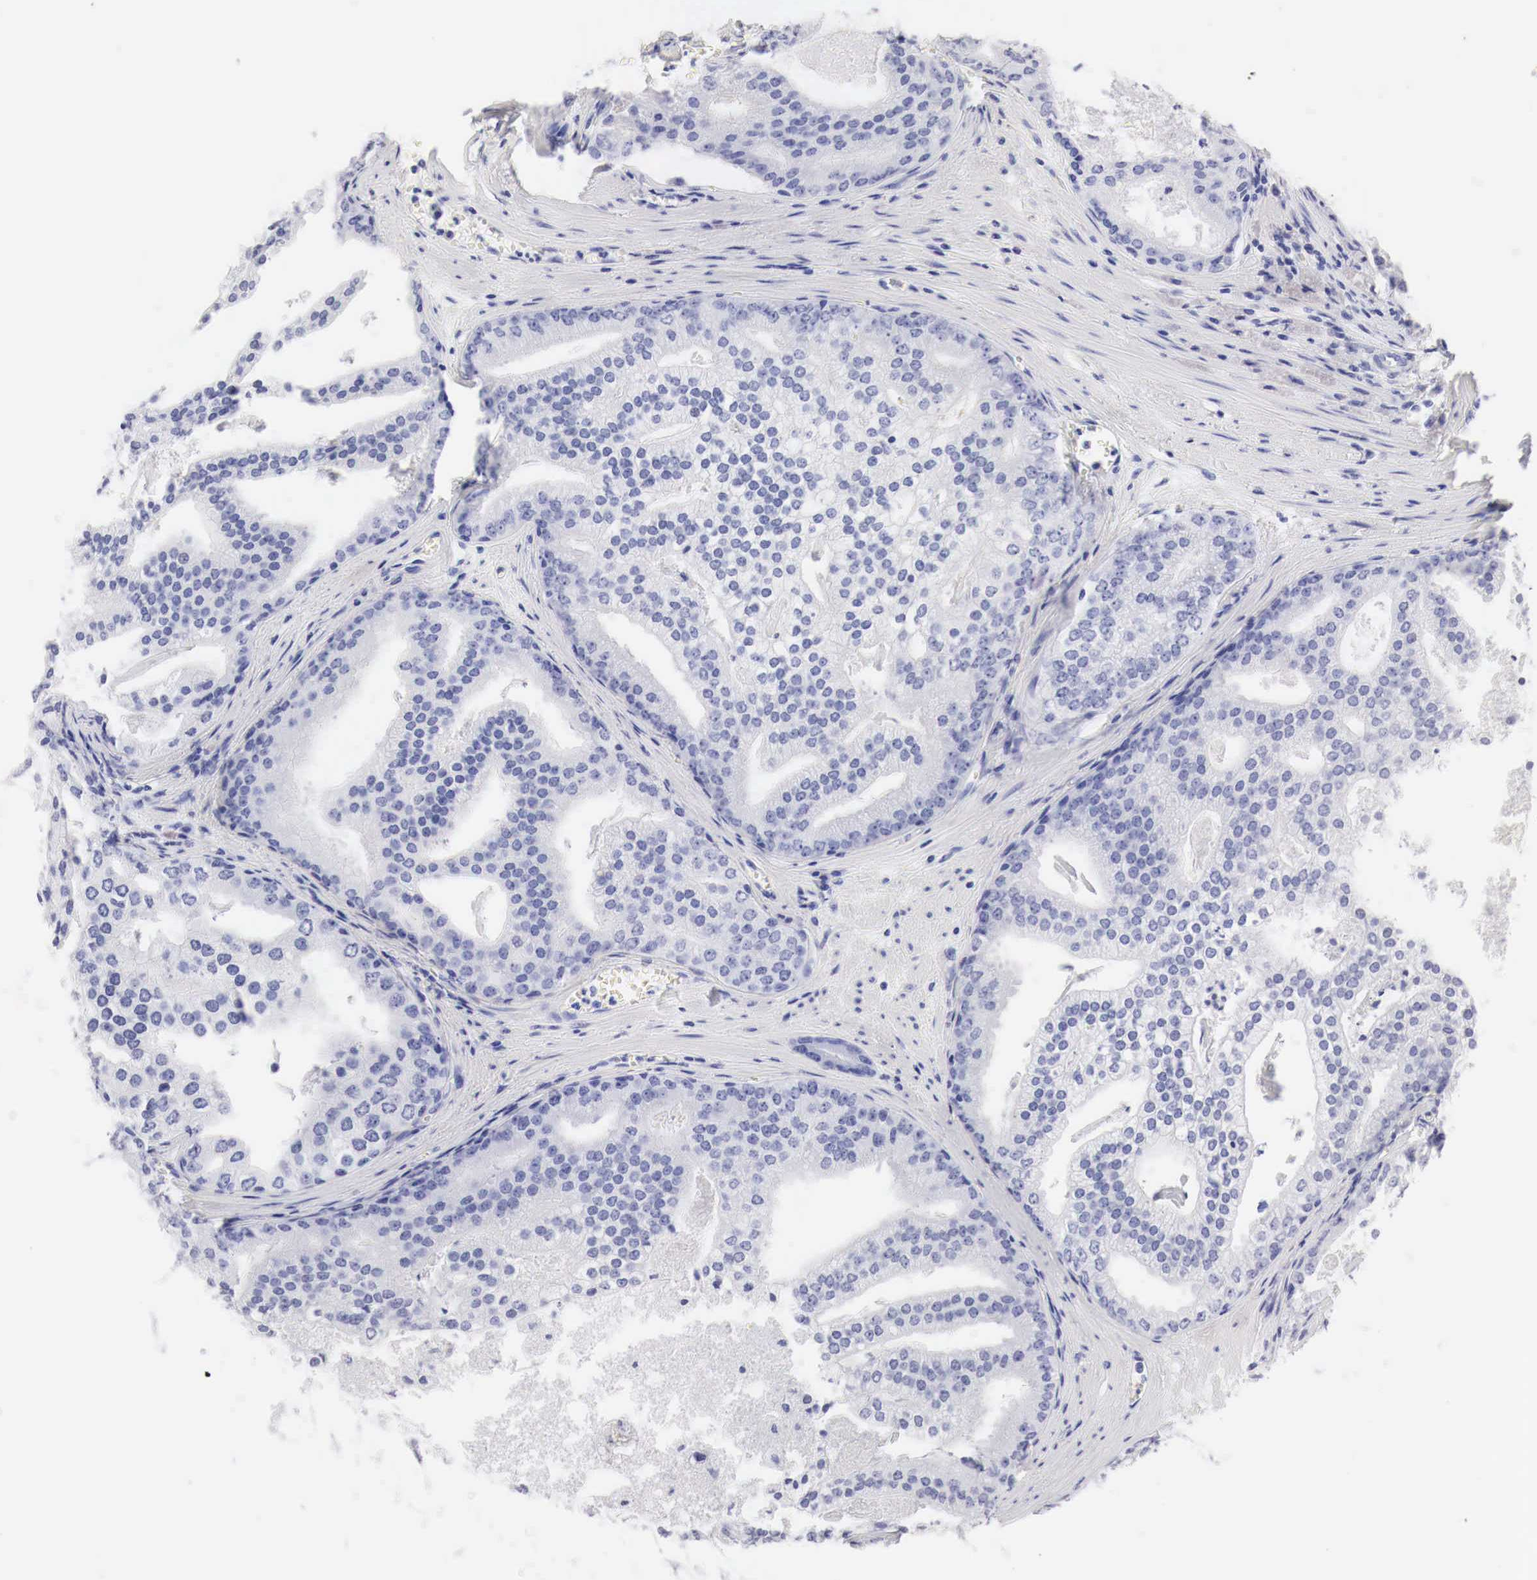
{"staining": {"intensity": "negative", "quantity": "none", "location": "none"}, "tissue": "prostate cancer", "cell_type": "Tumor cells", "image_type": "cancer", "snomed": [{"axis": "morphology", "description": "Adenocarcinoma, High grade"}, {"axis": "topography", "description": "Prostate"}], "caption": "Immunohistochemistry of high-grade adenocarcinoma (prostate) displays no positivity in tumor cells.", "gene": "TYR", "patient": {"sex": "male", "age": 56}}